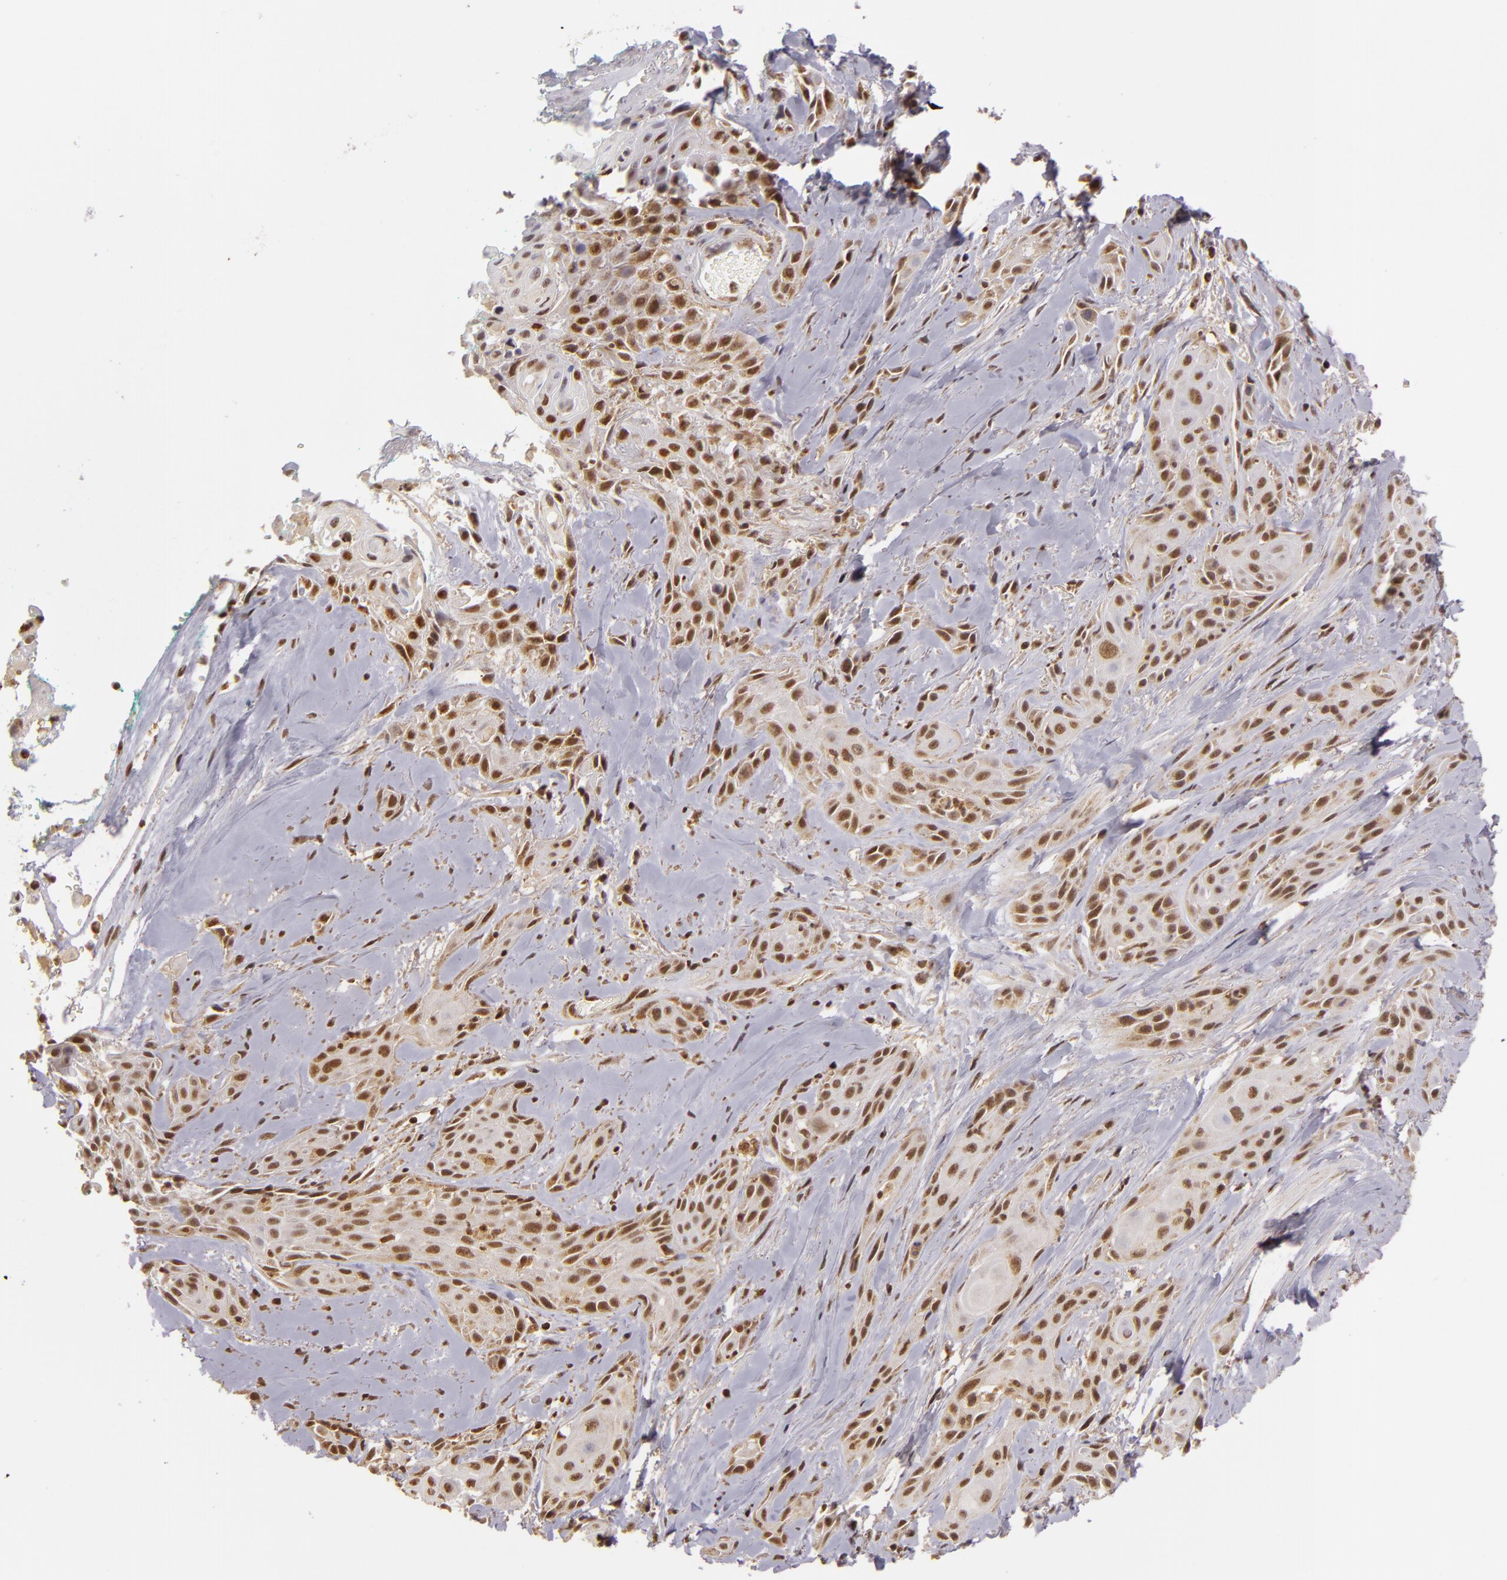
{"staining": {"intensity": "moderate", "quantity": ">75%", "location": "nuclear"}, "tissue": "skin cancer", "cell_type": "Tumor cells", "image_type": "cancer", "snomed": [{"axis": "morphology", "description": "Squamous cell carcinoma, NOS"}, {"axis": "topography", "description": "Skin"}, {"axis": "topography", "description": "Anal"}], "caption": "A medium amount of moderate nuclear positivity is present in approximately >75% of tumor cells in squamous cell carcinoma (skin) tissue.", "gene": "MXD1", "patient": {"sex": "male", "age": 64}}